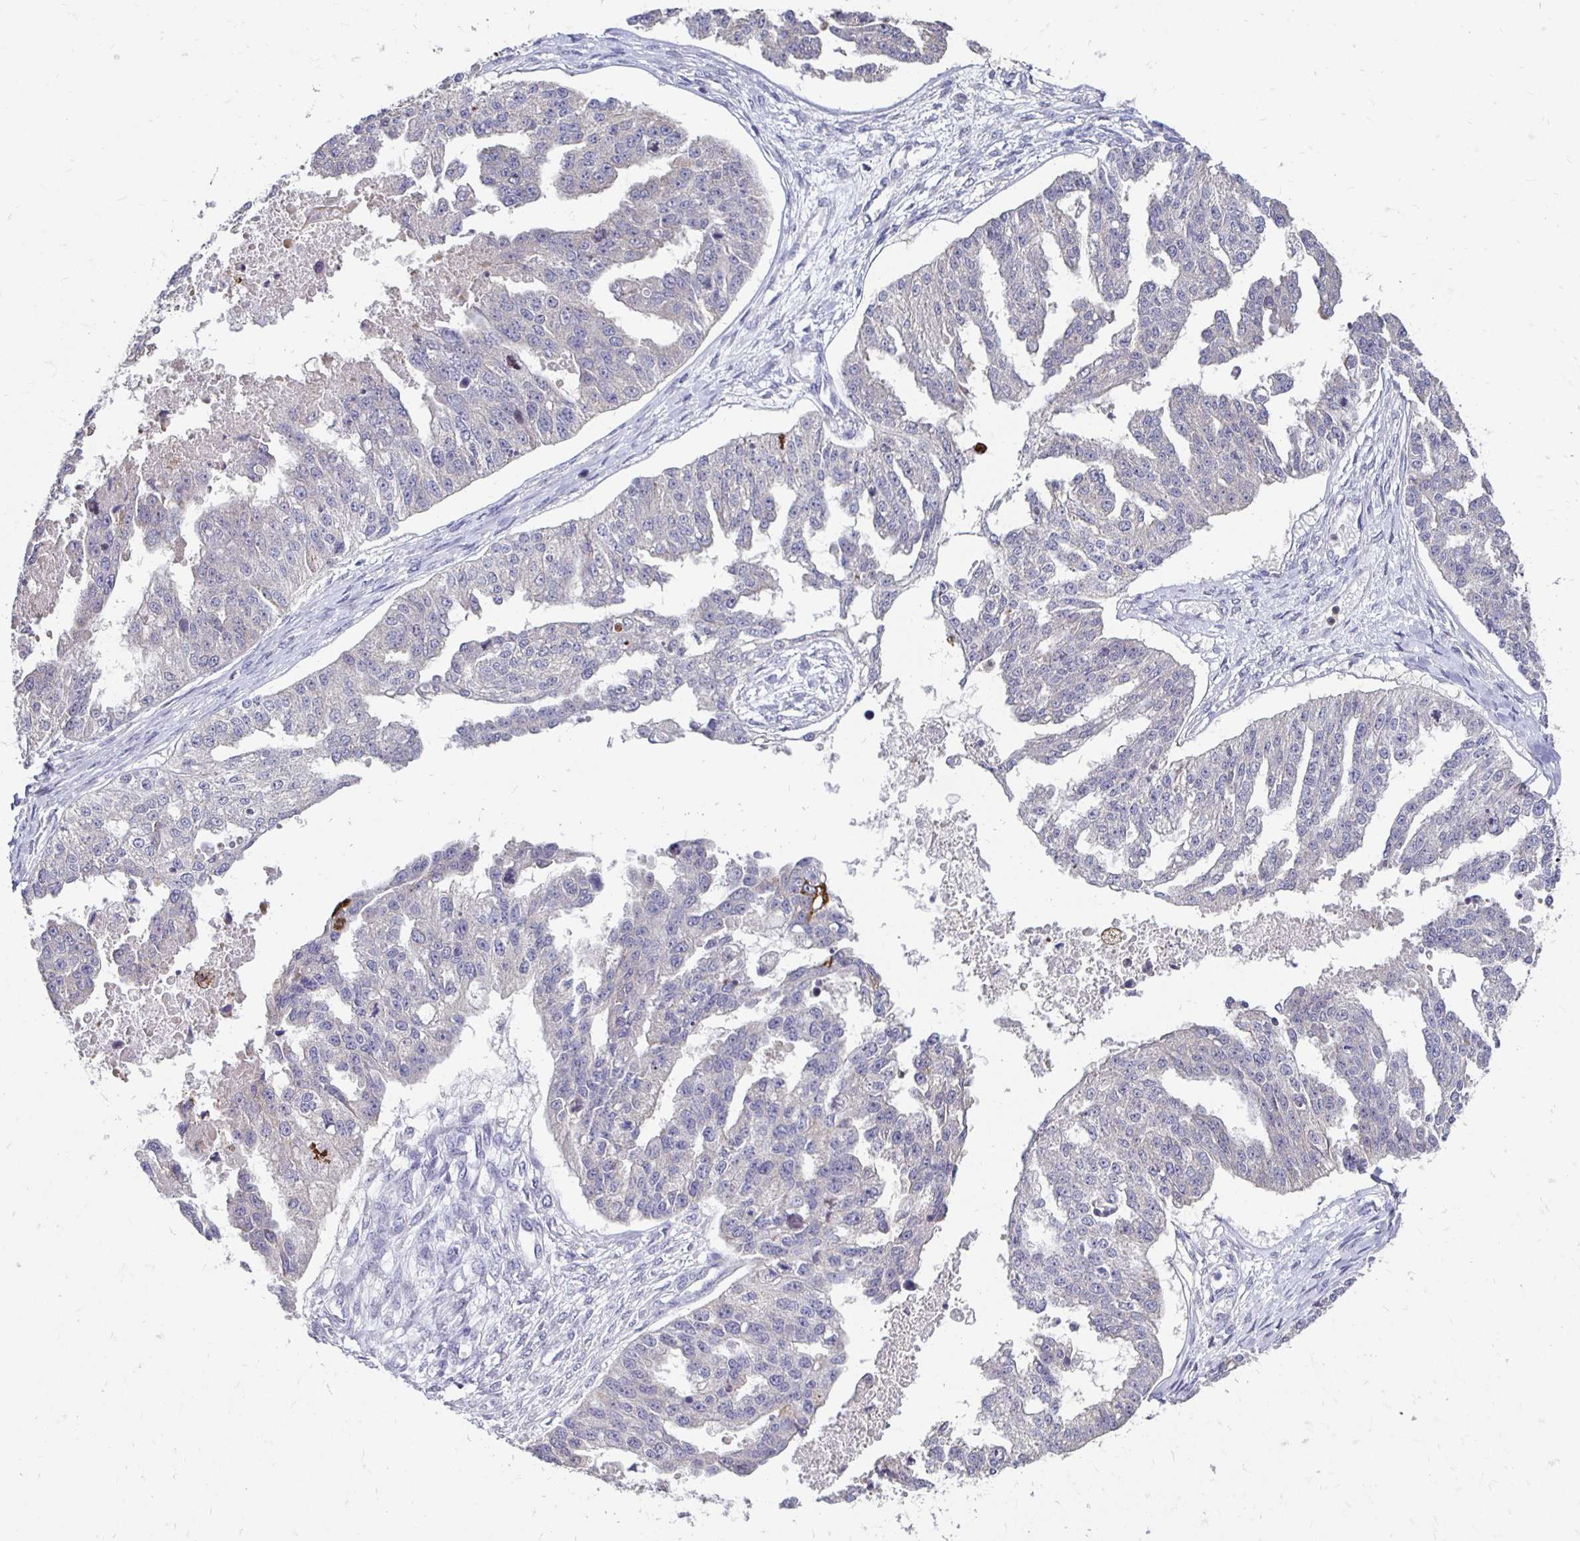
{"staining": {"intensity": "negative", "quantity": "none", "location": "none"}, "tissue": "ovarian cancer", "cell_type": "Tumor cells", "image_type": "cancer", "snomed": [{"axis": "morphology", "description": "Cystadenocarcinoma, serous, NOS"}, {"axis": "topography", "description": "Ovary"}], "caption": "Tumor cells show no significant protein positivity in ovarian cancer. (Brightfield microscopy of DAB (3,3'-diaminobenzidine) immunohistochemistry (IHC) at high magnification).", "gene": "PADI2", "patient": {"sex": "female", "age": 58}}